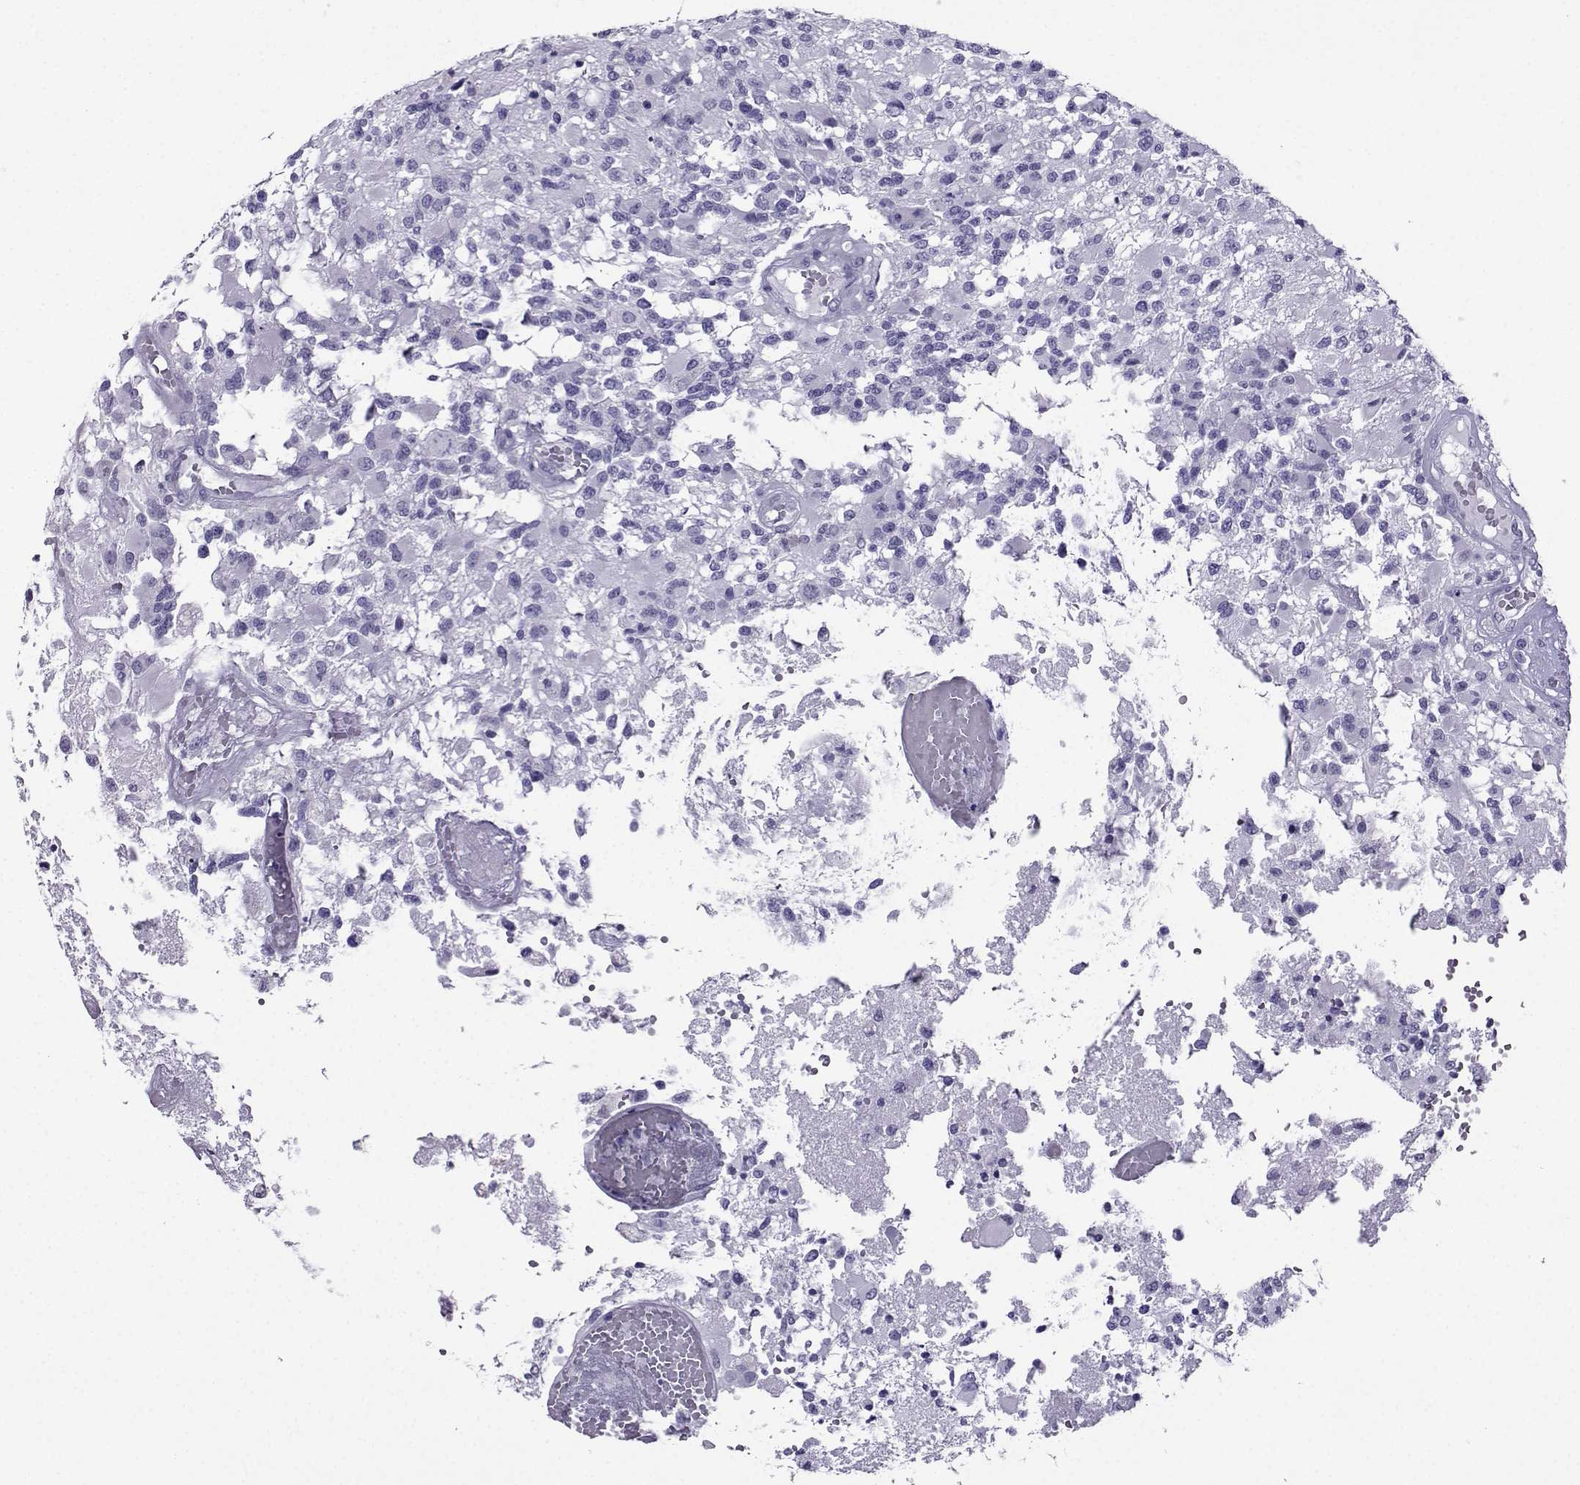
{"staining": {"intensity": "negative", "quantity": "none", "location": "none"}, "tissue": "glioma", "cell_type": "Tumor cells", "image_type": "cancer", "snomed": [{"axis": "morphology", "description": "Glioma, malignant, High grade"}, {"axis": "topography", "description": "Brain"}], "caption": "Glioma stained for a protein using IHC exhibits no staining tumor cells.", "gene": "CRYBB1", "patient": {"sex": "female", "age": 63}}